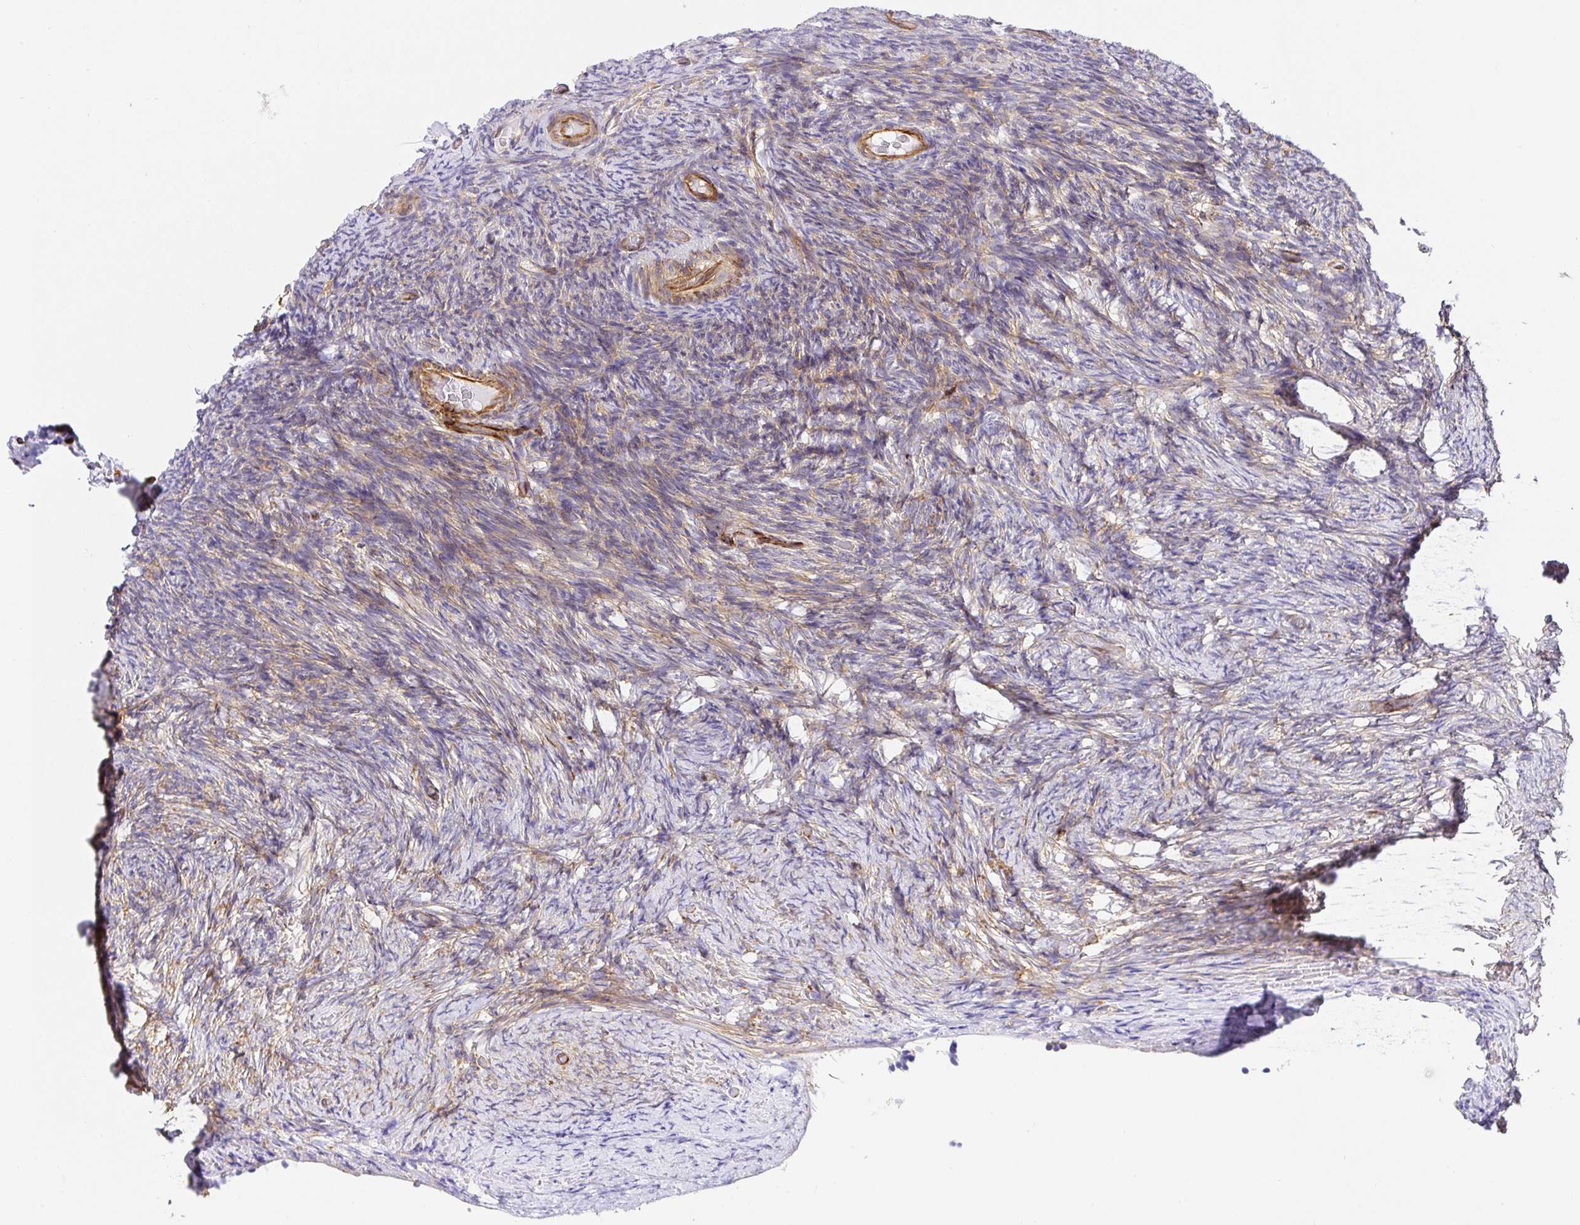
{"staining": {"intensity": "weak", "quantity": "25%-75%", "location": "cytoplasmic/membranous"}, "tissue": "ovary", "cell_type": "Ovarian stroma cells", "image_type": "normal", "snomed": [{"axis": "morphology", "description": "Normal tissue, NOS"}, {"axis": "topography", "description": "Ovary"}], "caption": "A histopathology image of human ovary stained for a protein displays weak cytoplasmic/membranous brown staining in ovarian stroma cells. The staining was performed using DAB (3,3'-diaminobenzidine), with brown indicating positive protein expression. Nuclei are stained blue with hematoxylin.", "gene": "DOCK1", "patient": {"sex": "female", "age": 34}}